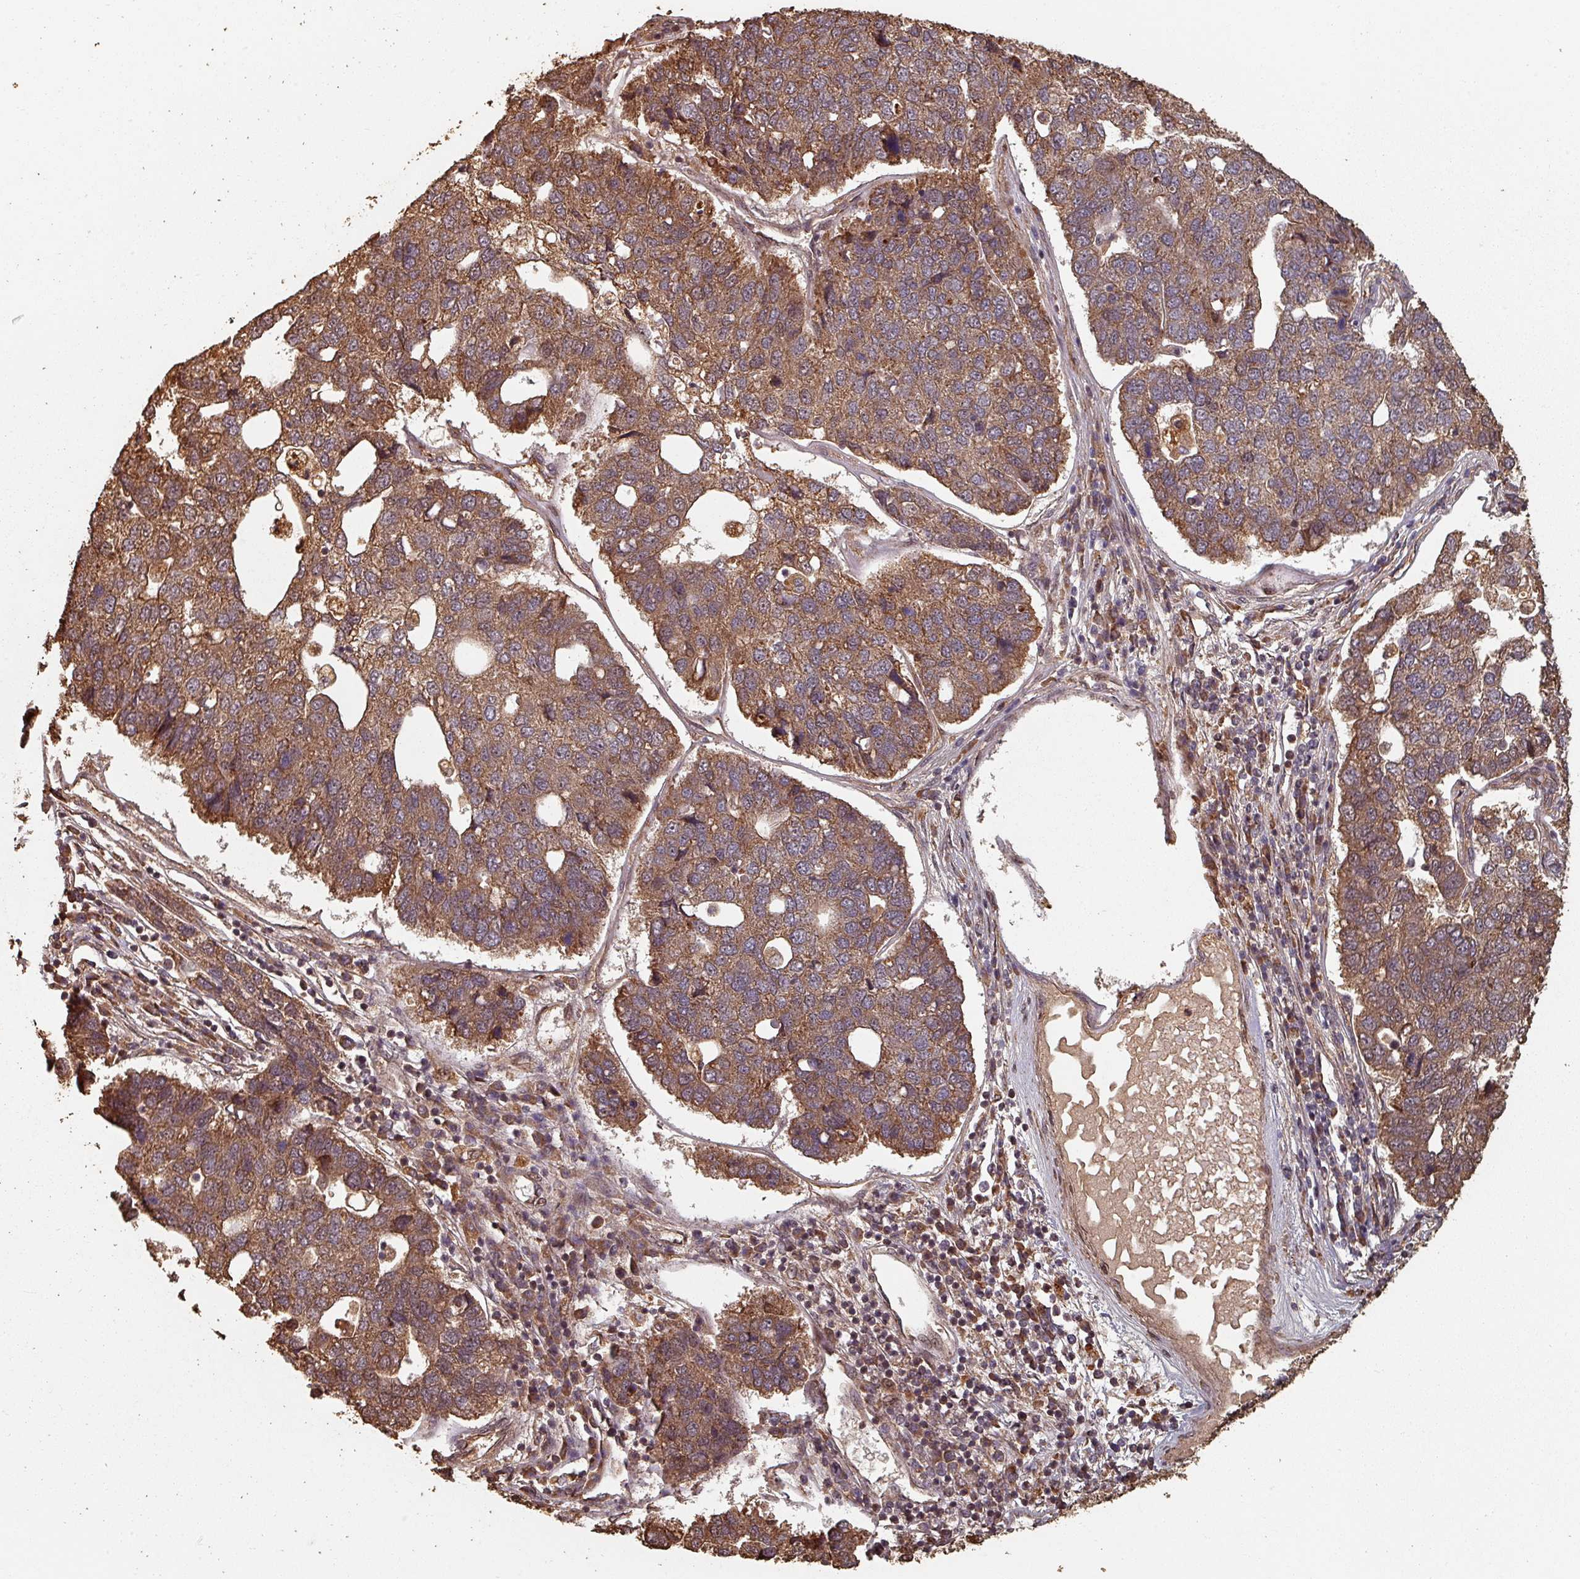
{"staining": {"intensity": "moderate", "quantity": ">75%", "location": "cytoplasmic/membranous"}, "tissue": "pancreatic cancer", "cell_type": "Tumor cells", "image_type": "cancer", "snomed": [{"axis": "morphology", "description": "Adenocarcinoma, NOS"}, {"axis": "topography", "description": "Pancreas"}], "caption": "An immunohistochemistry (IHC) photomicrograph of neoplastic tissue is shown. Protein staining in brown highlights moderate cytoplasmic/membranous positivity in pancreatic cancer within tumor cells. (Brightfield microscopy of DAB IHC at high magnification).", "gene": "EID1", "patient": {"sex": "female", "age": 61}}